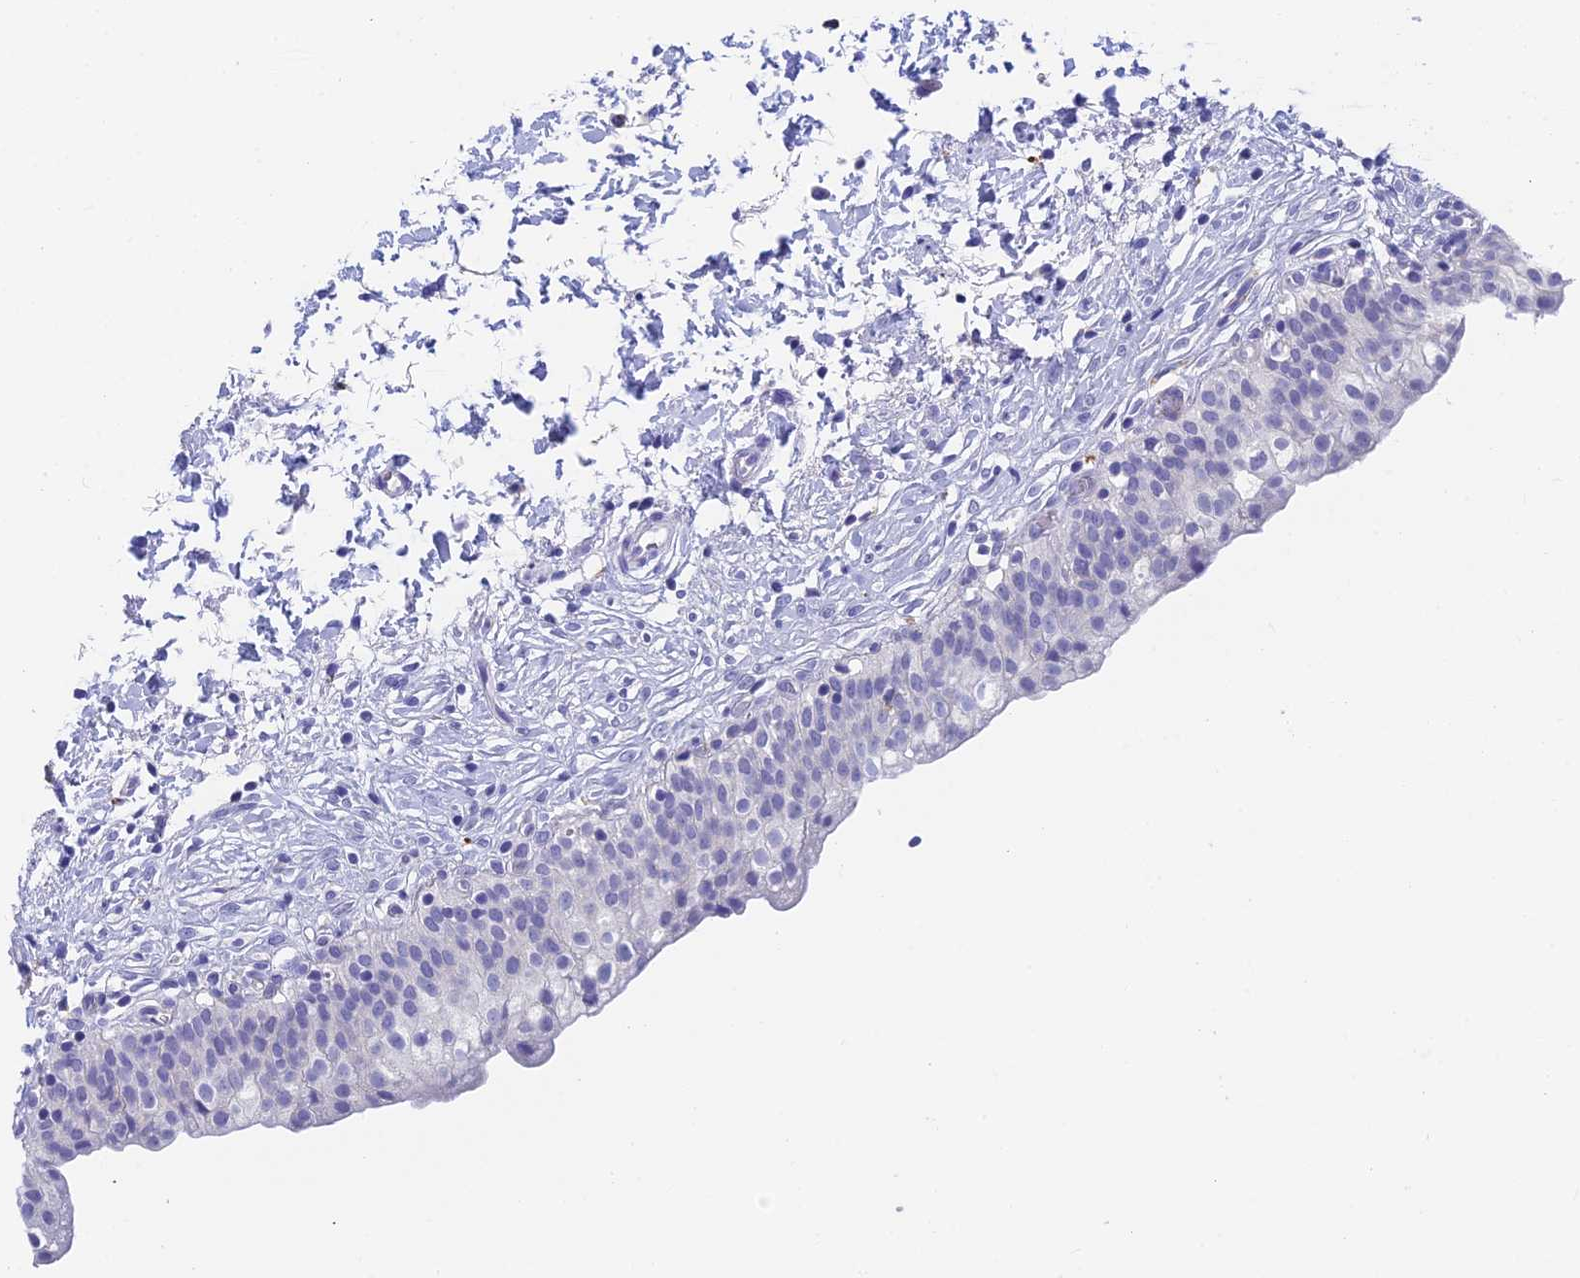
{"staining": {"intensity": "negative", "quantity": "none", "location": "none"}, "tissue": "urinary bladder", "cell_type": "Urothelial cells", "image_type": "normal", "snomed": [{"axis": "morphology", "description": "Normal tissue, NOS"}, {"axis": "topography", "description": "Urinary bladder"}], "caption": "There is no significant positivity in urothelial cells of urinary bladder. (Stains: DAB (3,3'-diaminobenzidine) immunohistochemistry with hematoxylin counter stain, Microscopy: brightfield microscopy at high magnification).", "gene": "ADAMTS13", "patient": {"sex": "male", "age": 55}}